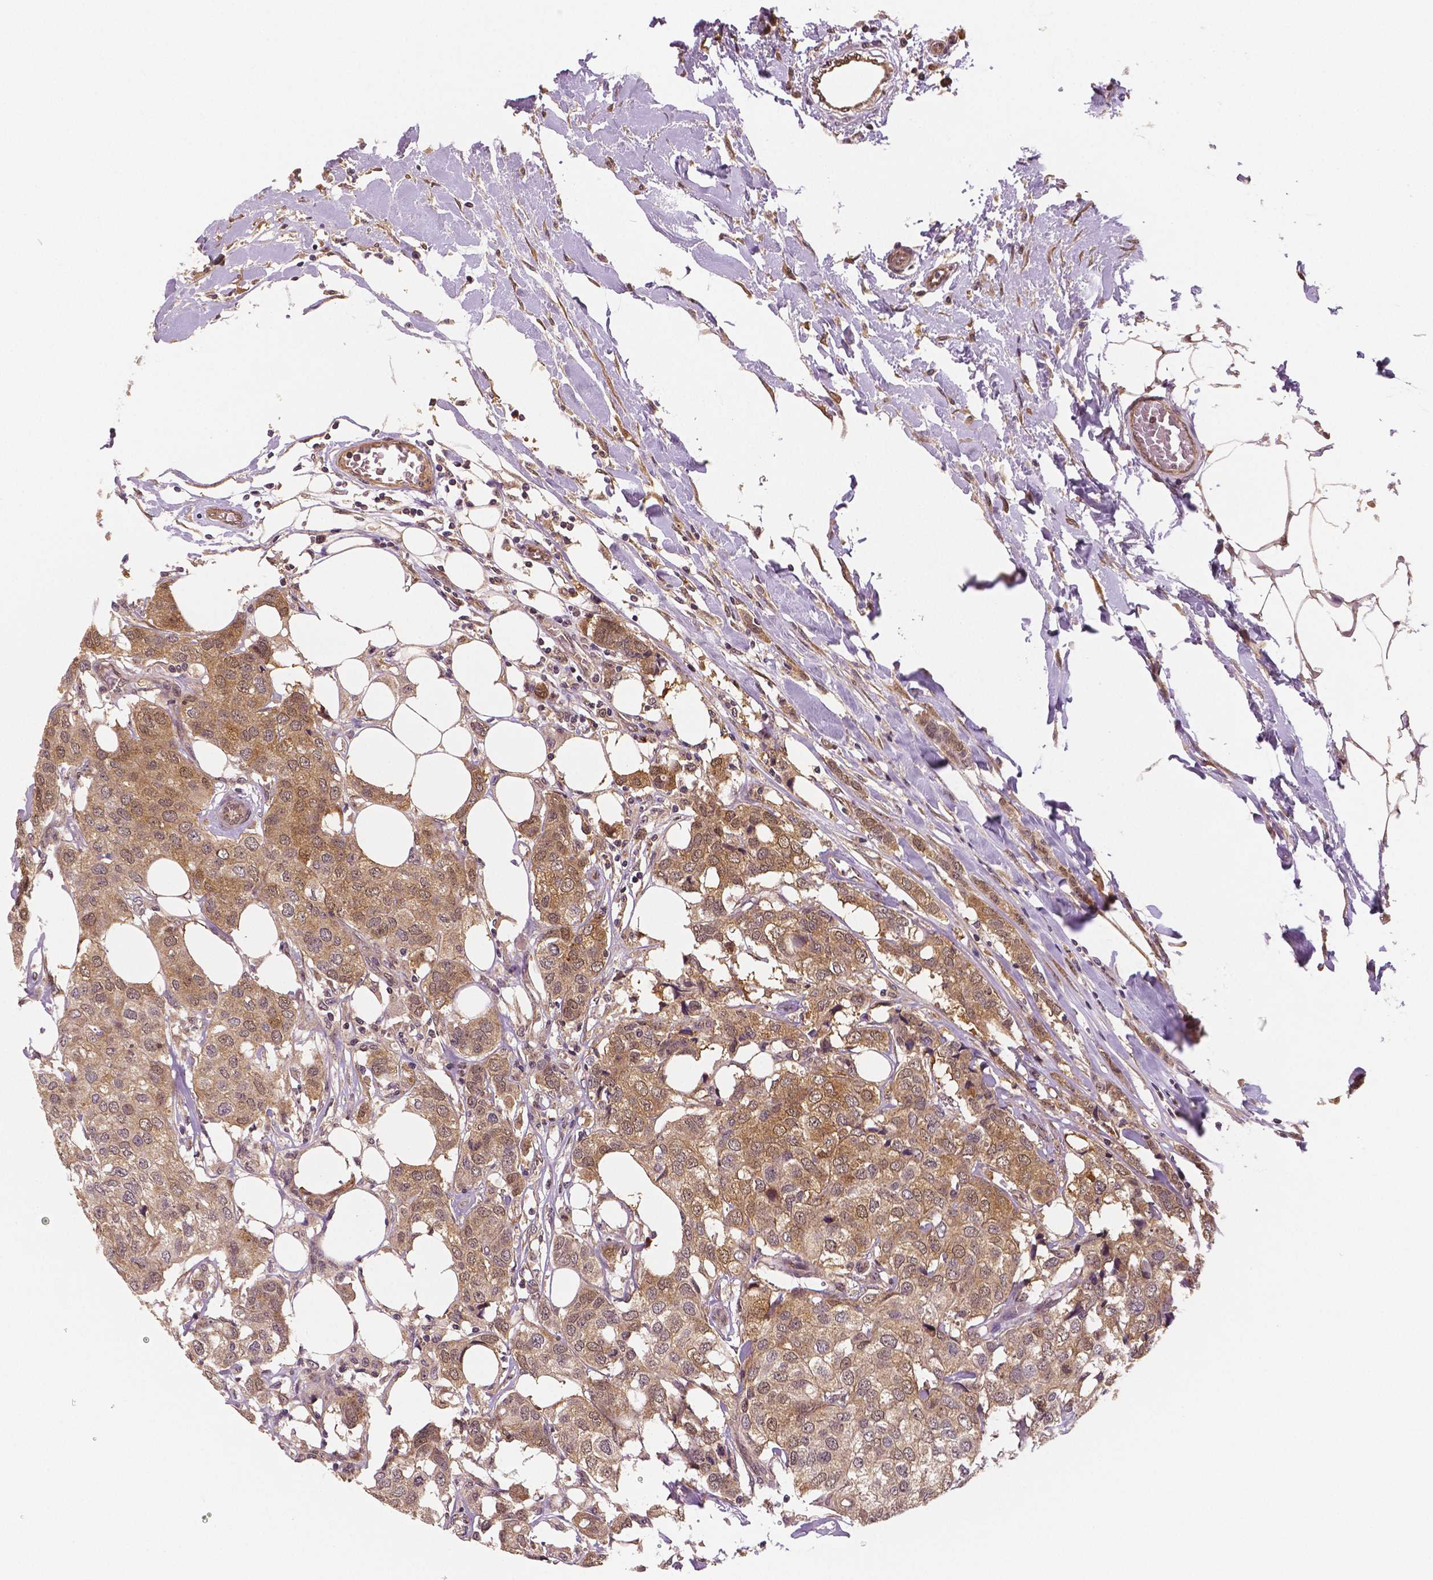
{"staining": {"intensity": "moderate", "quantity": ">75%", "location": "cytoplasmic/membranous,nuclear"}, "tissue": "breast cancer", "cell_type": "Tumor cells", "image_type": "cancer", "snomed": [{"axis": "morphology", "description": "Duct carcinoma"}, {"axis": "topography", "description": "Breast"}], "caption": "Breast intraductal carcinoma stained with IHC shows moderate cytoplasmic/membranous and nuclear expression in about >75% of tumor cells.", "gene": "STAT3", "patient": {"sex": "female", "age": 80}}